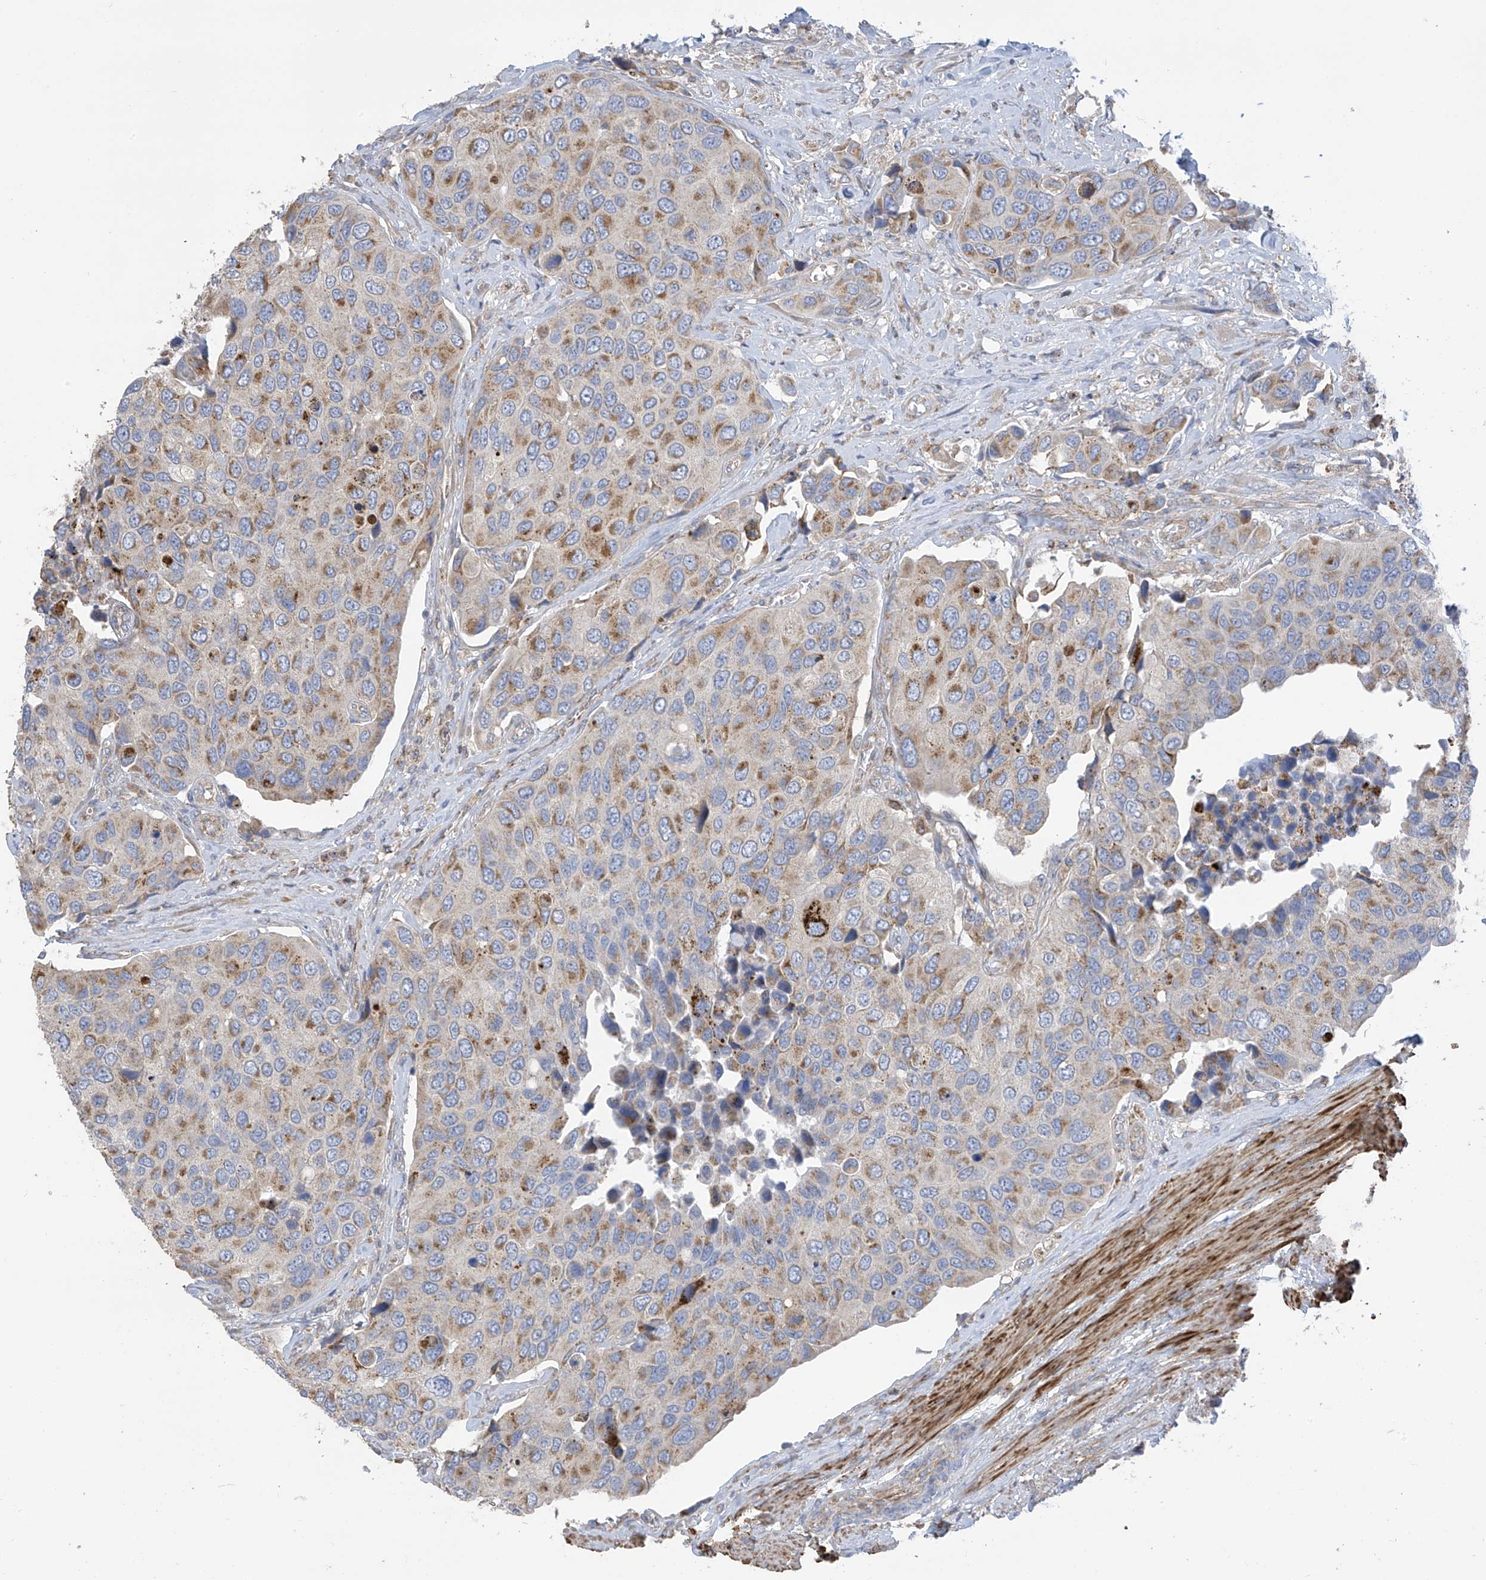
{"staining": {"intensity": "moderate", "quantity": "25%-75%", "location": "cytoplasmic/membranous"}, "tissue": "urothelial cancer", "cell_type": "Tumor cells", "image_type": "cancer", "snomed": [{"axis": "morphology", "description": "Urothelial carcinoma, High grade"}, {"axis": "topography", "description": "Urinary bladder"}], "caption": "Human urothelial carcinoma (high-grade) stained for a protein (brown) displays moderate cytoplasmic/membranous positive positivity in approximately 25%-75% of tumor cells.", "gene": "ITM2B", "patient": {"sex": "male", "age": 74}}